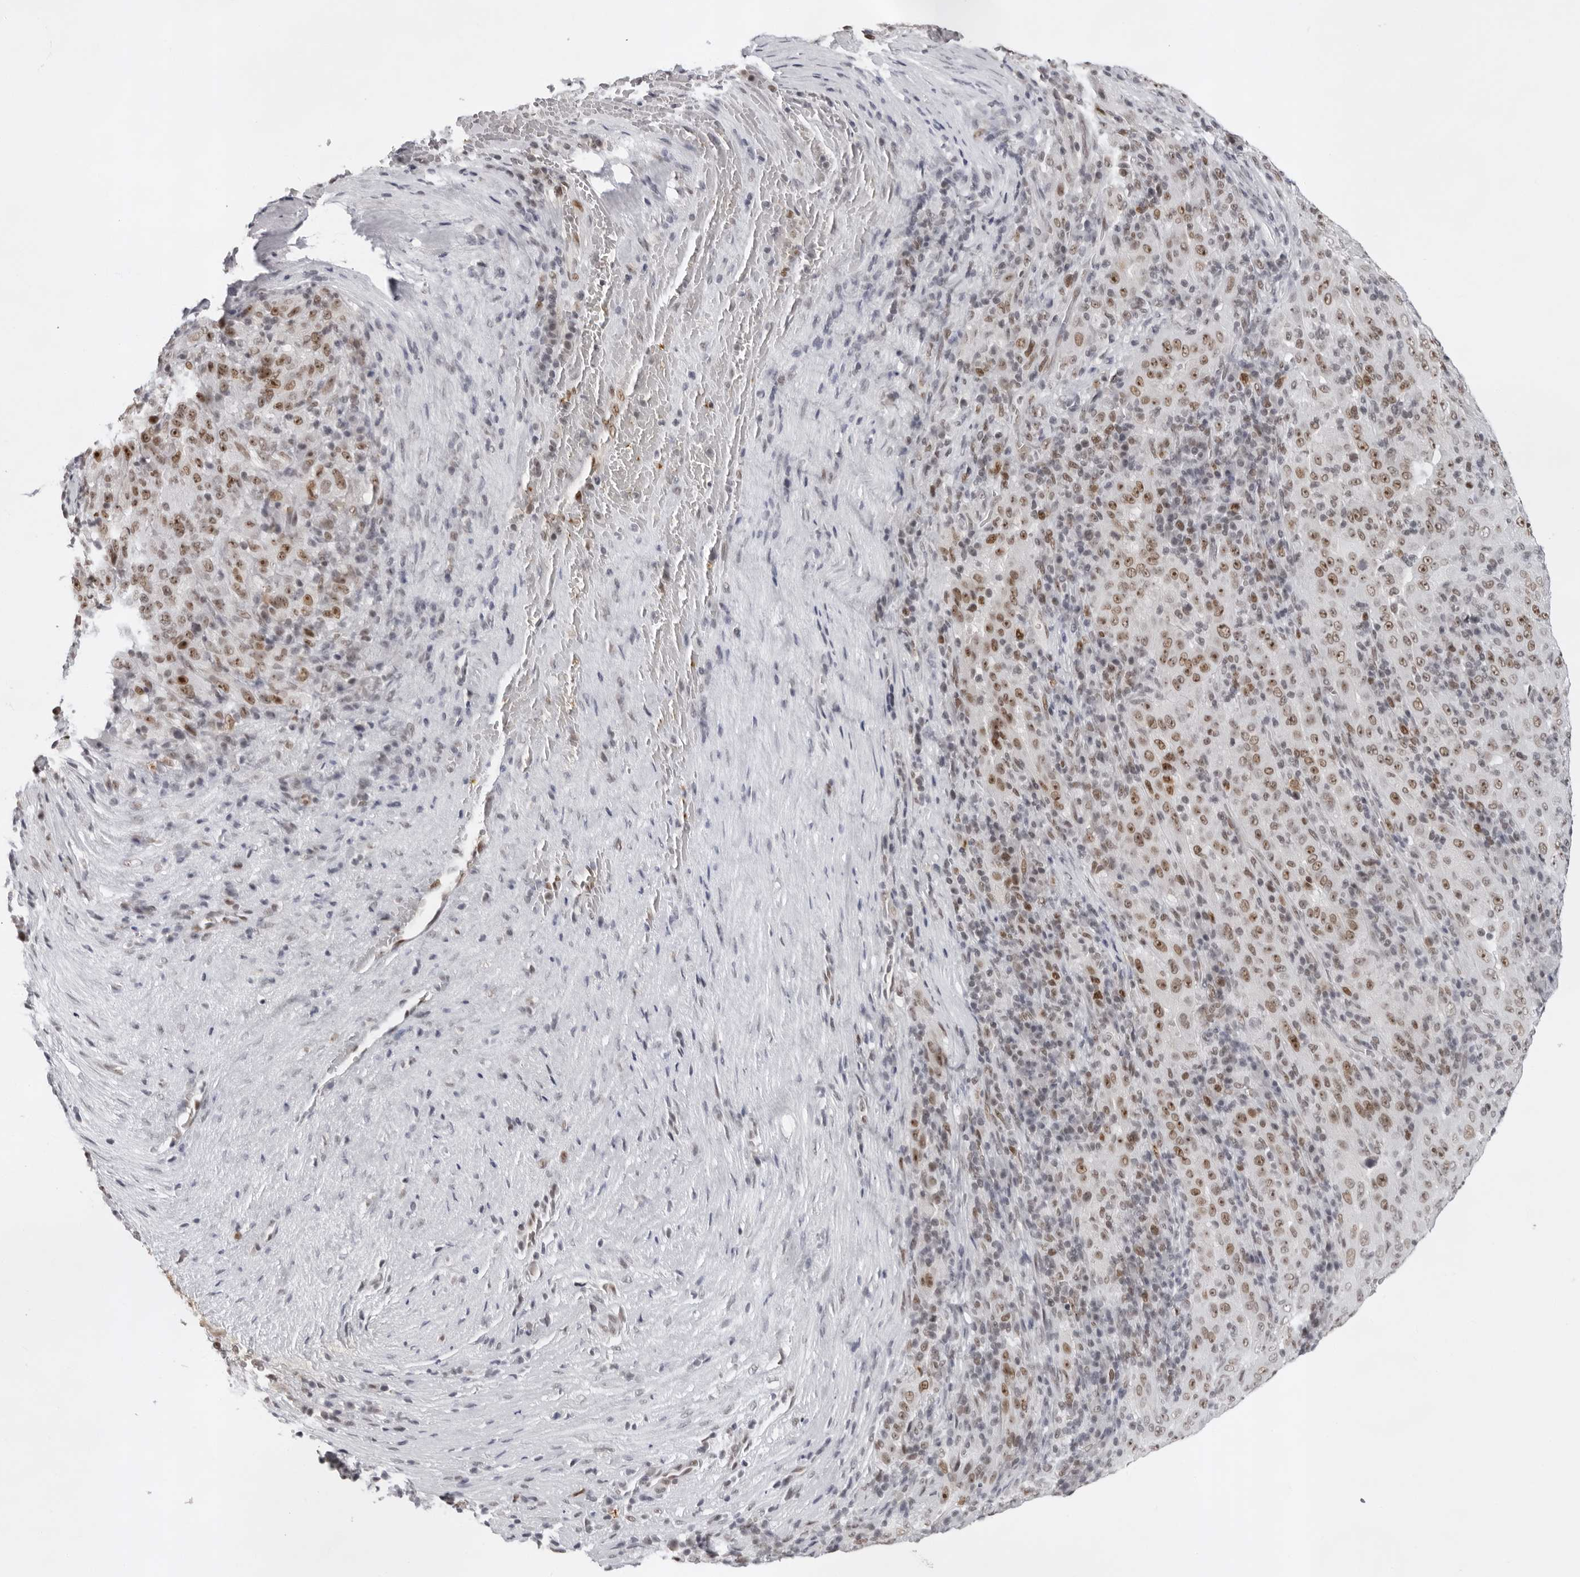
{"staining": {"intensity": "moderate", "quantity": ">75%", "location": "nuclear"}, "tissue": "pancreatic cancer", "cell_type": "Tumor cells", "image_type": "cancer", "snomed": [{"axis": "morphology", "description": "Adenocarcinoma, NOS"}, {"axis": "topography", "description": "Pancreas"}], "caption": "Protein expression analysis of pancreatic adenocarcinoma exhibits moderate nuclear positivity in about >75% of tumor cells.", "gene": "USP1", "patient": {"sex": "male", "age": 63}}